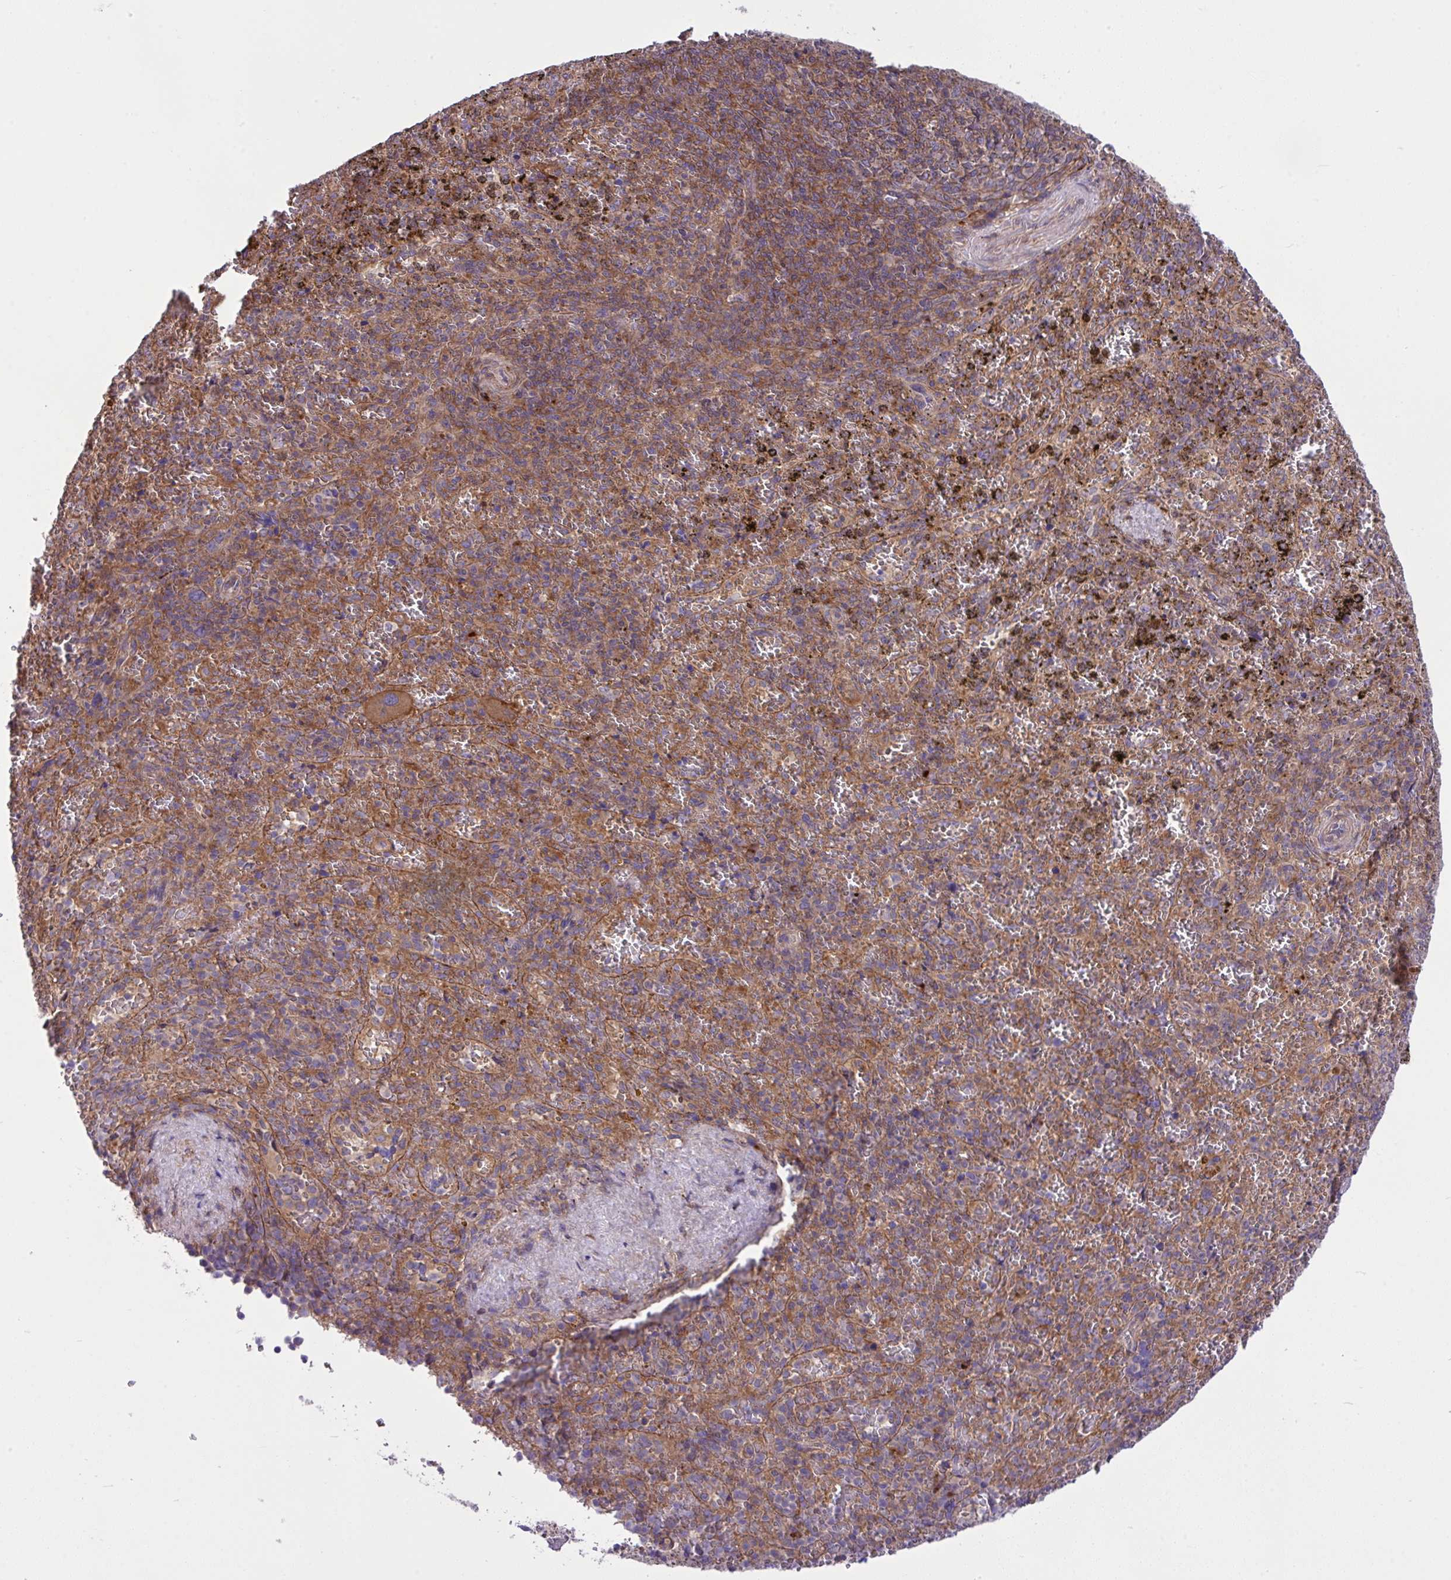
{"staining": {"intensity": "moderate", "quantity": "25%-75%", "location": "cytoplasmic/membranous"}, "tissue": "spleen", "cell_type": "Cells in red pulp", "image_type": "normal", "snomed": [{"axis": "morphology", "description": "Normal tissue, NOS"}, {"axis": "topography", "description": "Spleen"}], "caption": "IHC (DAB) staining of normal human spleen reveals moderate cytoplasmic/membranous protein staining in approximately 25%-75% of cells in red pulp.", "gene": "GRB14", "patient": {"sex": "female", "age": 50}}